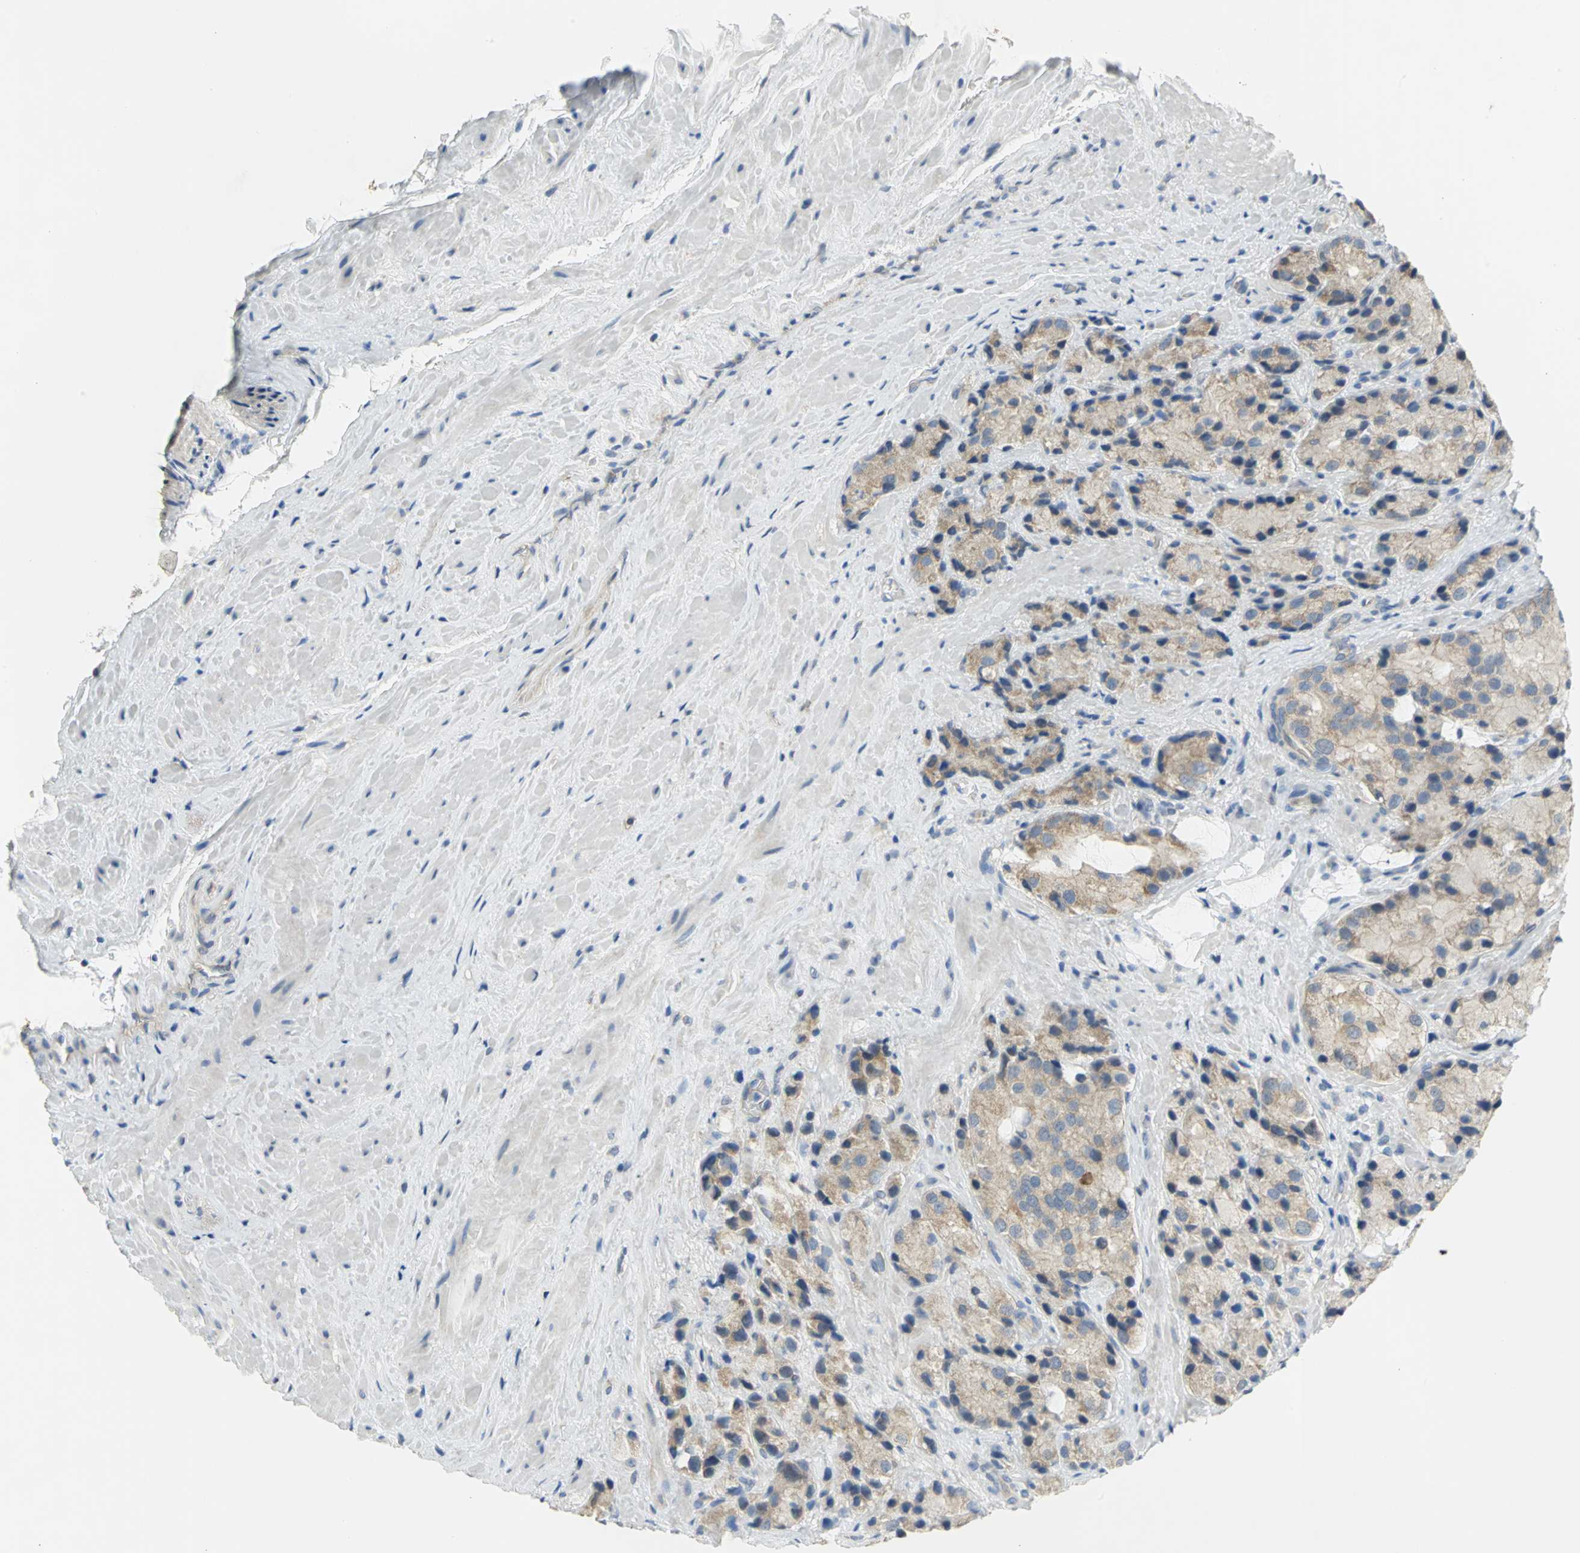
{"staining": {"intensity": "weak", "quantity": ">75%", "location": "cytoplasmic/membranous"}, "tissue": "prostate cancer", "cell_type": "Tumor cells", "image_type": "cancer", "snomed": [{"axis": "morphology", "description": "Adenocarcinoma, High grade"}, {"axis": "topography", "description": "Prostate"}], "caption": "This photomicrograph displays IHC staining of high-grade adenocarcinoma (prostate), with low weak cytoplasmic/membranous staining in approximately >75% of tumor cells.", "gene": "HTR1F", "patient": {"sex": "male", "age": 70}}